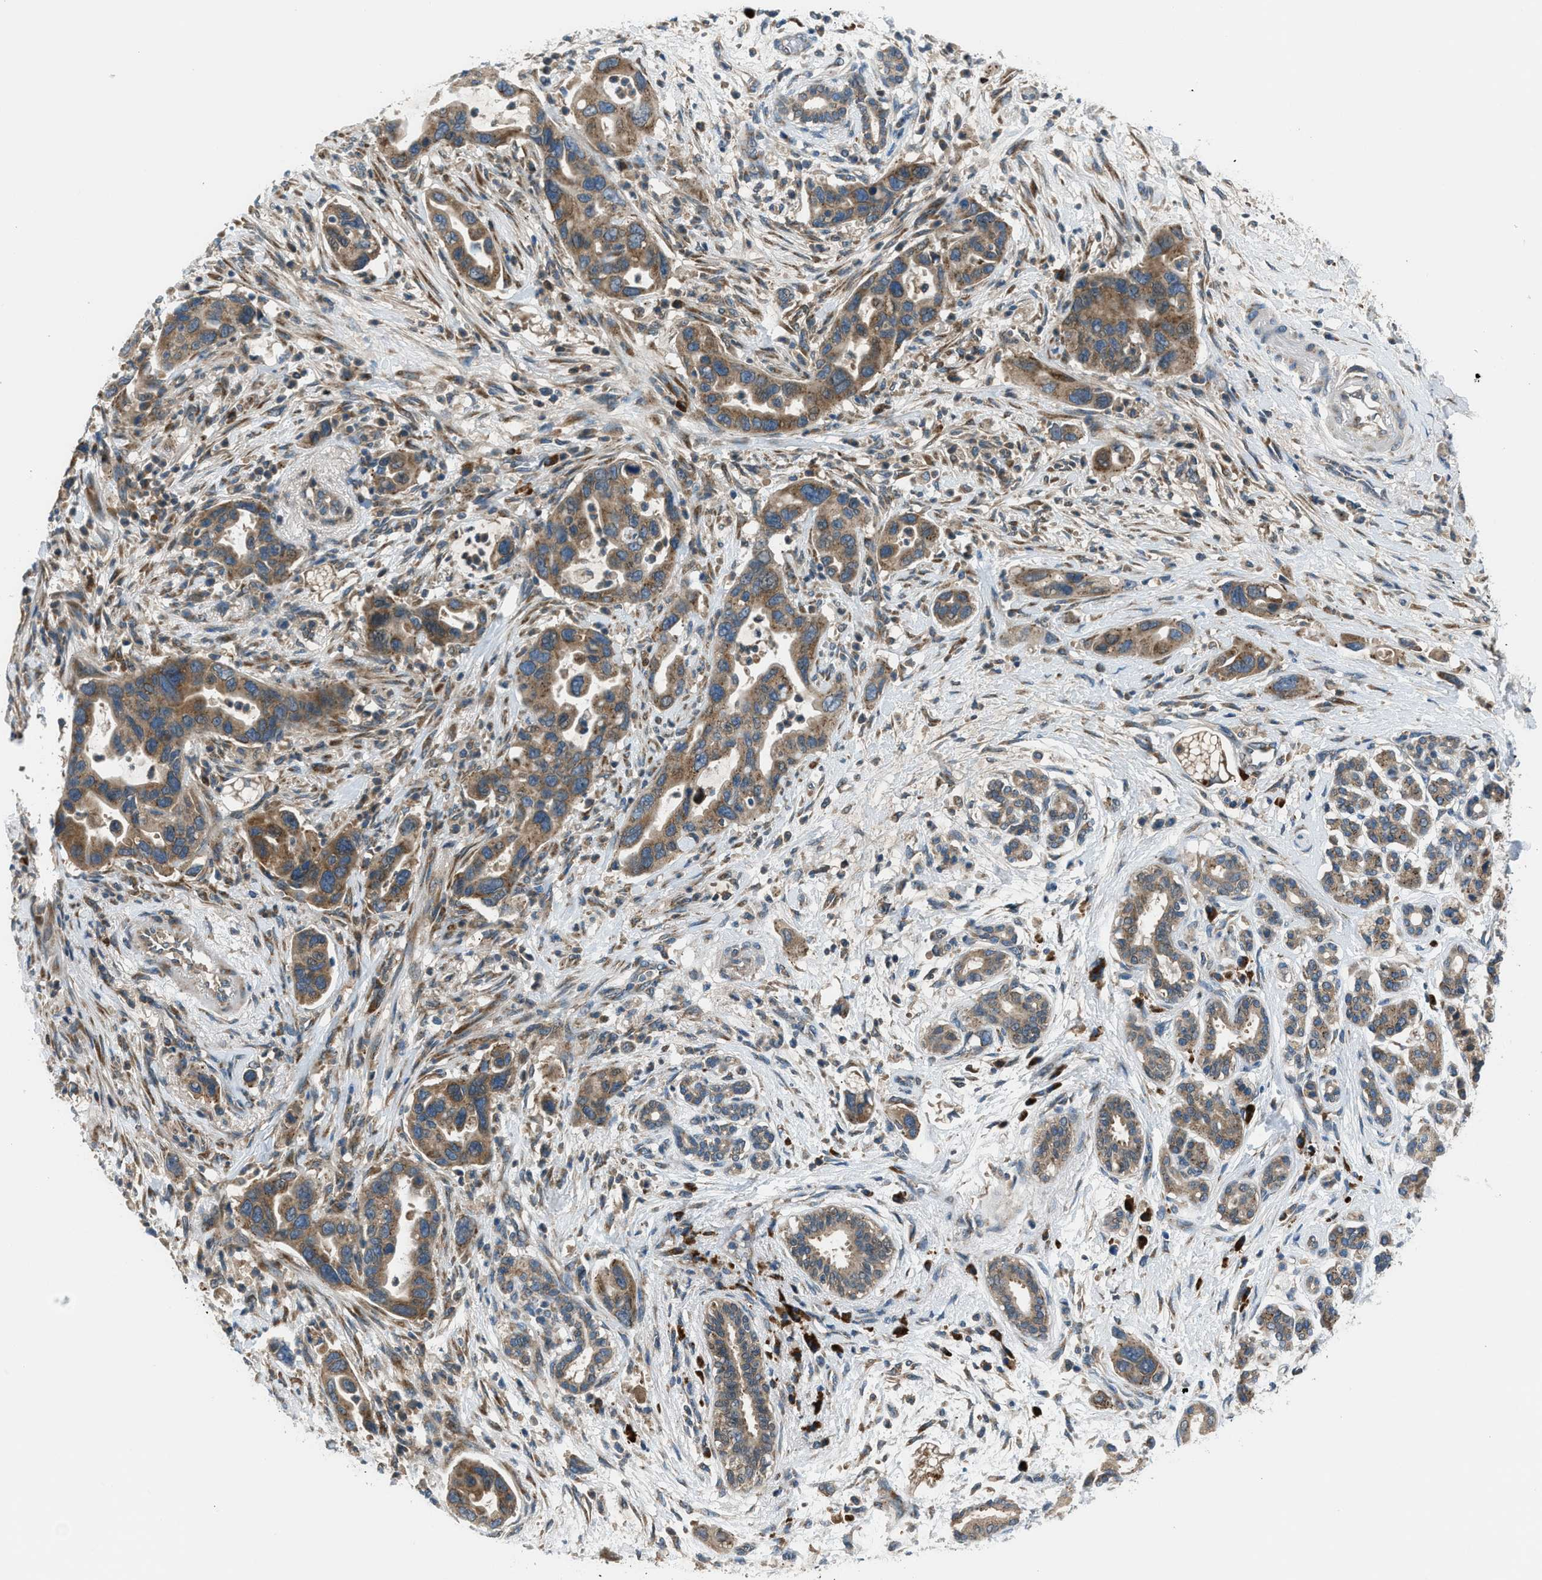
{"staining": {"intensity": "moderate", "quantity": ">75%", "location": "cytoplasmic/membranous"}, "tissue": "pancreatic cancer", "cell_type": "Tumor cells", "image_type": "cancer", "snomed": [{"axis": "morphology", "description": "Normal tissue, NOS"}, {"axis": "morphology", "description": "Adenocarcinoma, NOS"}, {"axis": "topography", "description": "Pancreas"}], "caption": "Human pancreatic cancer stained with a brown dye displays moderate cytoplasmic/membranous positive positivity in about >75% of tumor cells.", "gene": "EDARADD", "patient": {"sex": "female", "age": 71}}